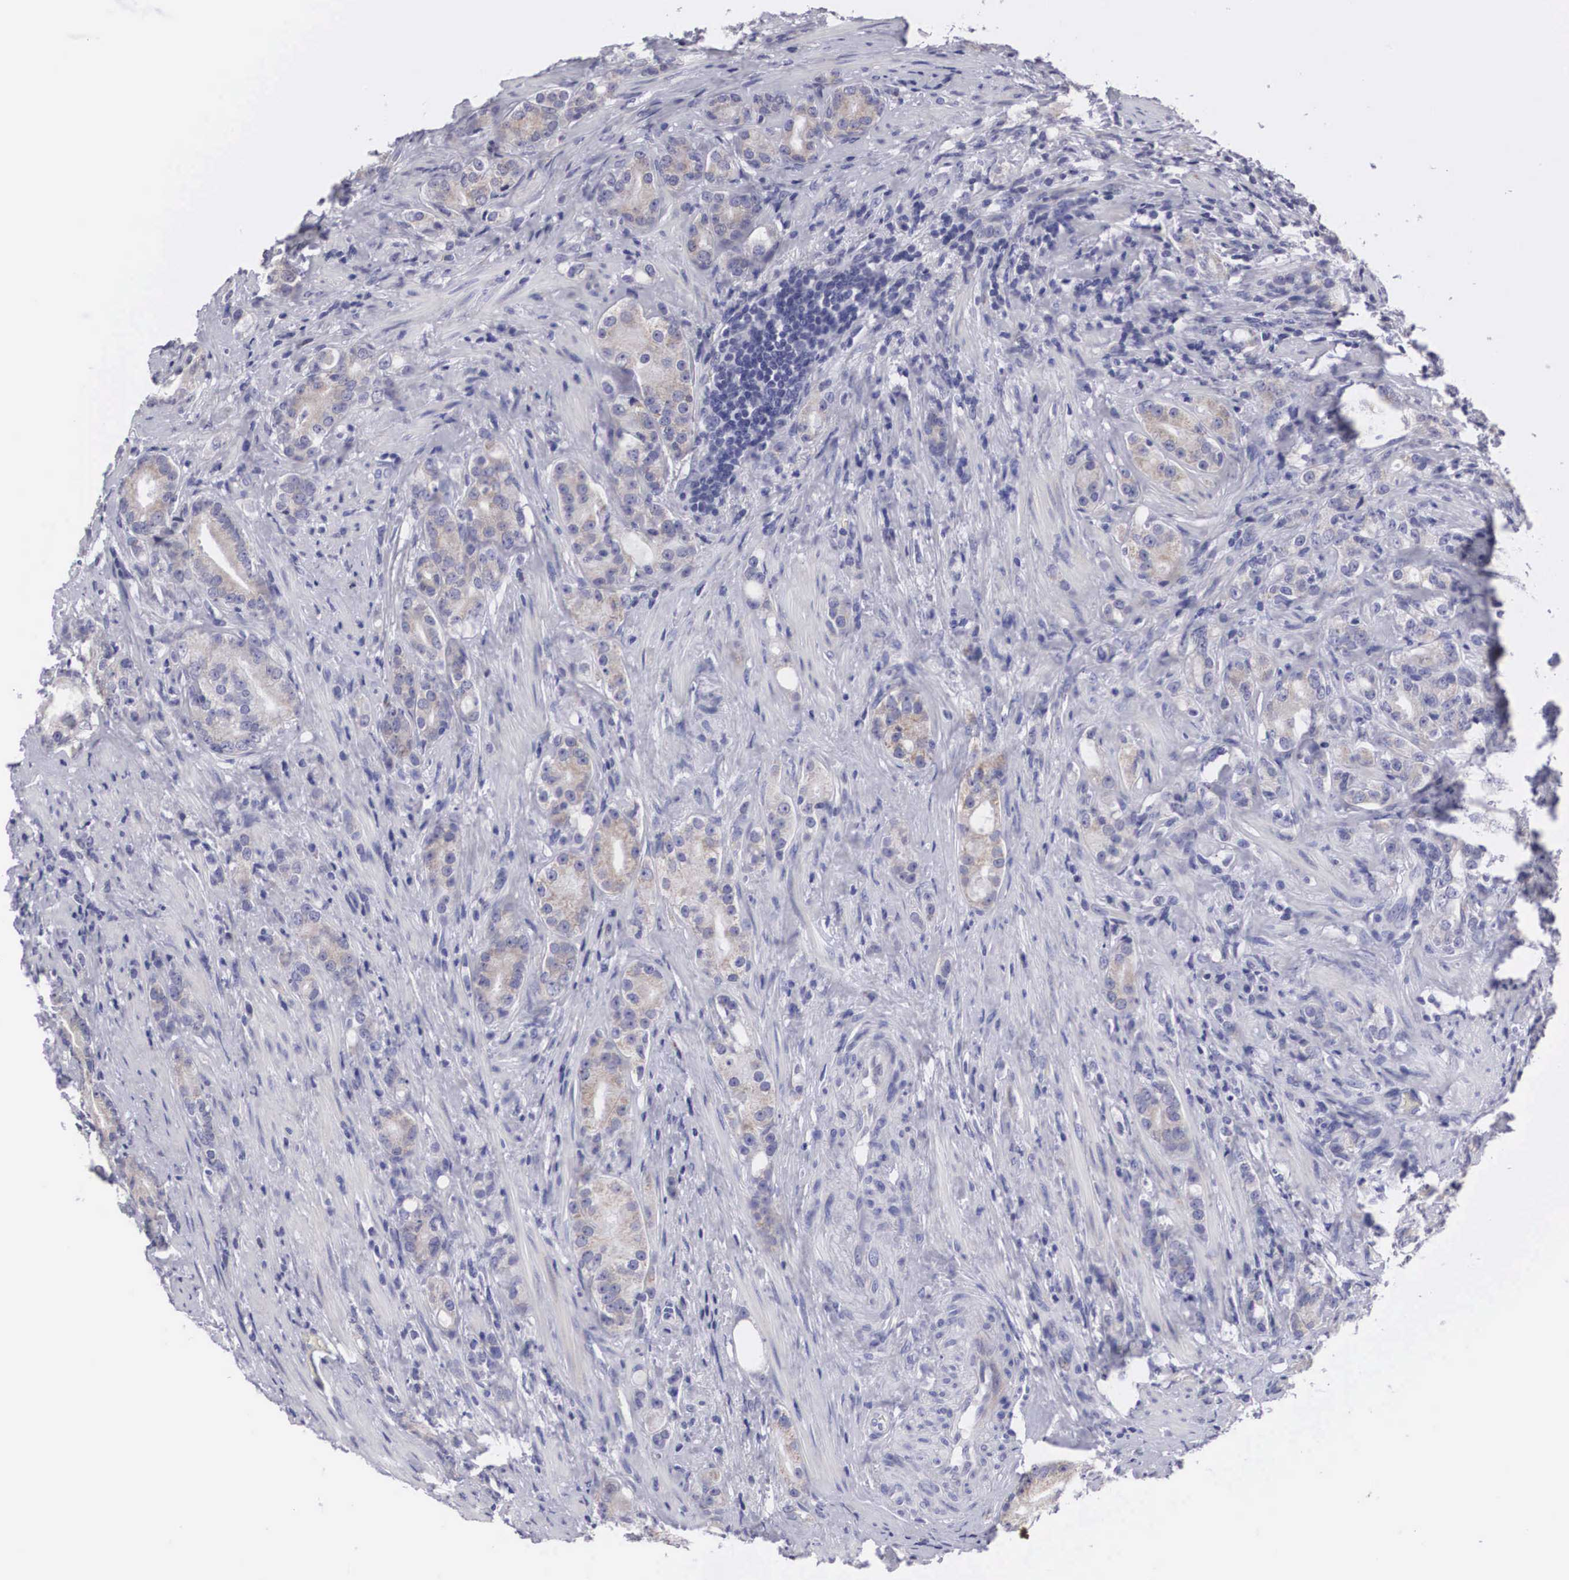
{"staining": {"intensity": "weak", "quantity": "25%-75%", "location": "cytoplasmic/membranous"}, "tissue": "prostate cancer", "cell_type": "Tumor cells", "image_type": "cancer", "snomed": [{"axis": "morphology", "description": "Adenocarcinoma, Medium grade"}, {"axis": "topography", "description": "Prostate"}], "caption": "Brown immunohistochemical staining in prostate cancer shows weak cytoplasmic/membranous expression in approximately 25%-75% of tumor cells.", "gene": "ARMCX3", "patient": {"sex": "male", "age": 59}}